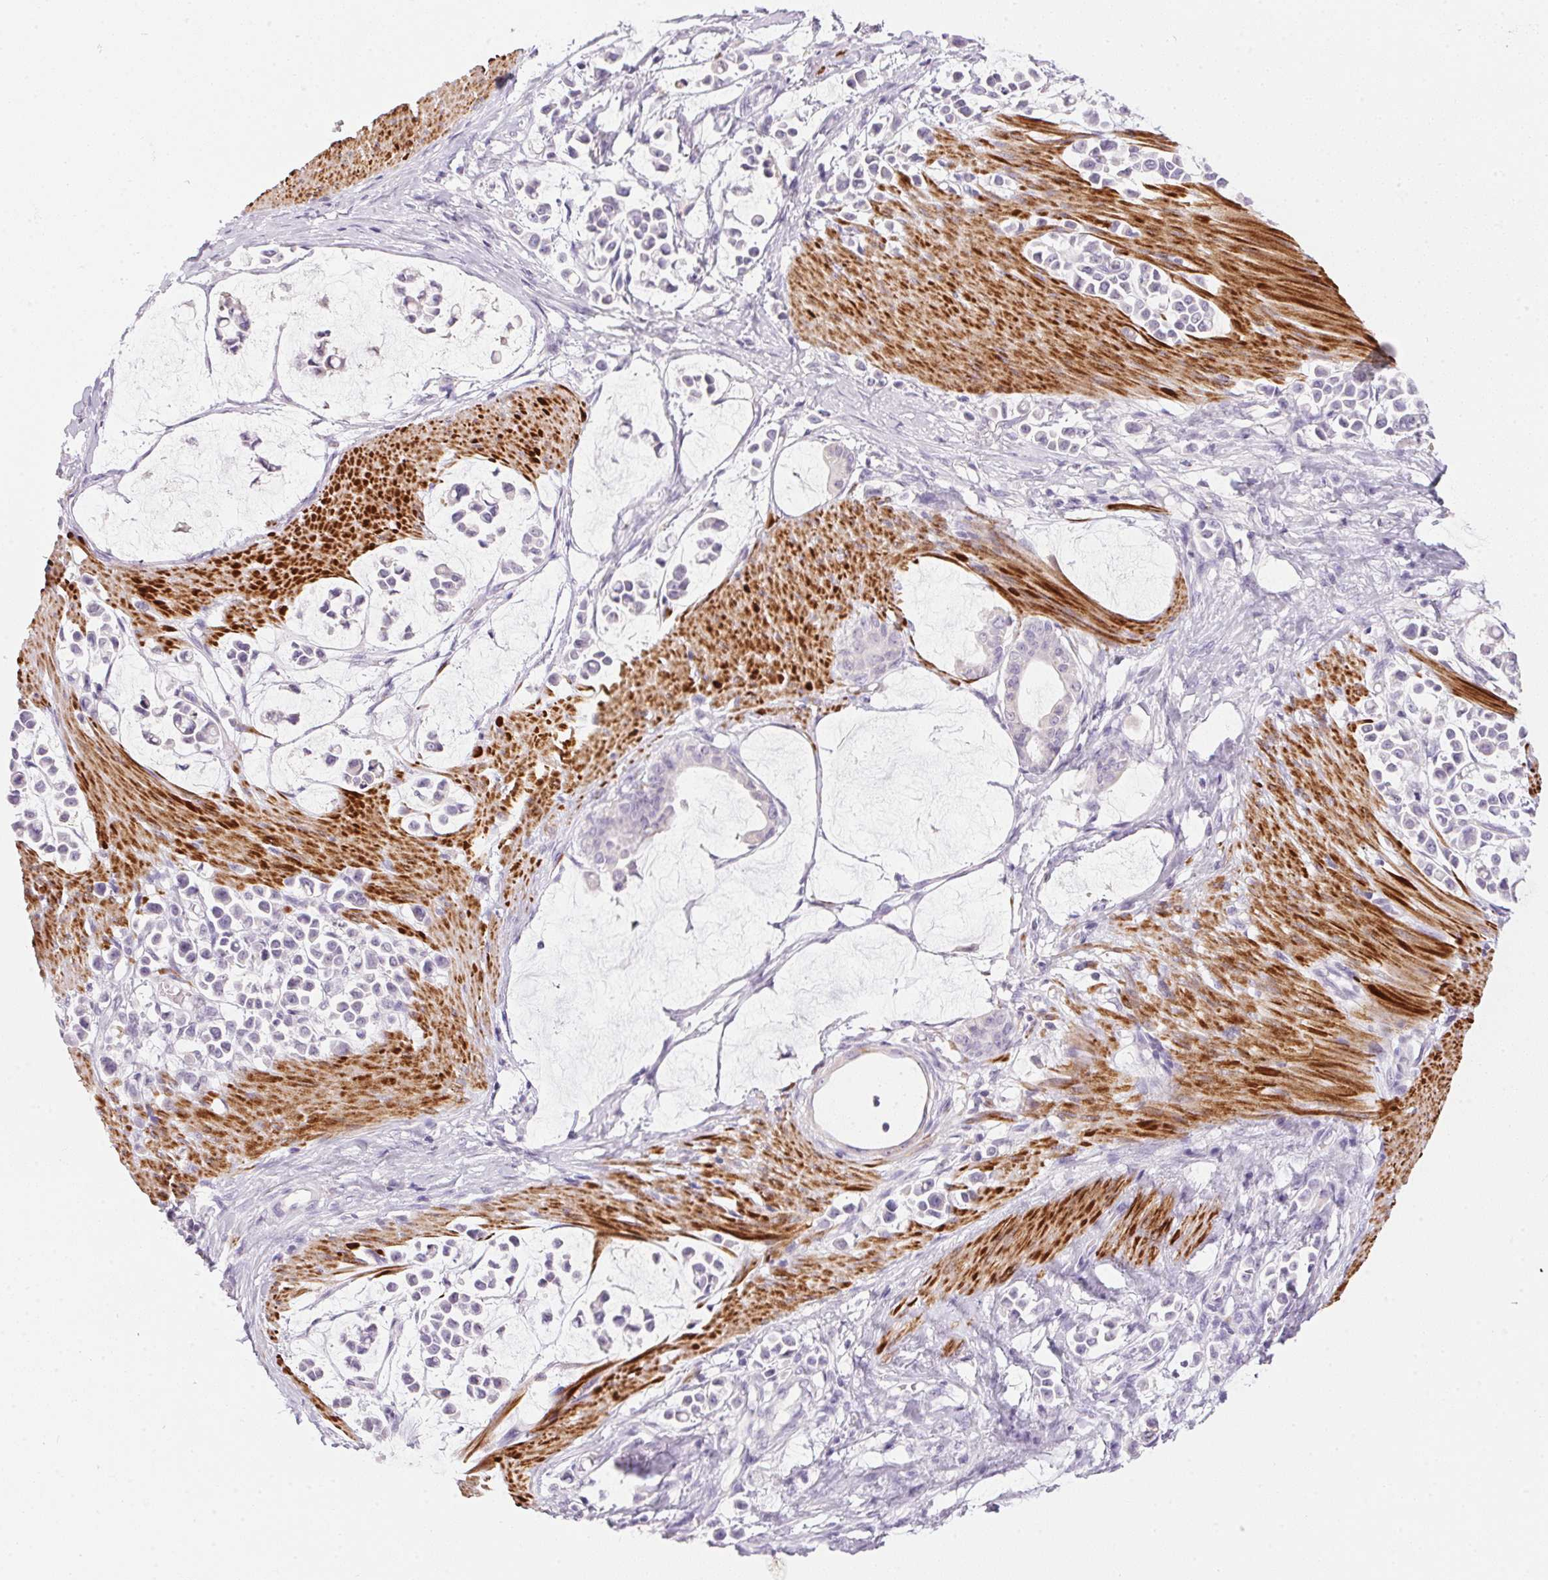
{"staining": {"intensity": "negative", "quantity": "none", "location": "none"}, "tissue": "stomach cancer", "cell_type": "Tumor cells", "image_type": "cancer", "snomed": [{"axis": "morphology", "description": "Adenocarcinoma, NOS"}, {"axis": "topography", "description": "Stomach"}], "caption": "High magnification brightfield microscopy of adenocarcinoma (stomach) stained with DAB (brown) and counterstained with hematoxylin (blue): tumor cells show no significant positivity.", "gene": "ECPAS", "patient": {"sex": "male", "age": 82}}